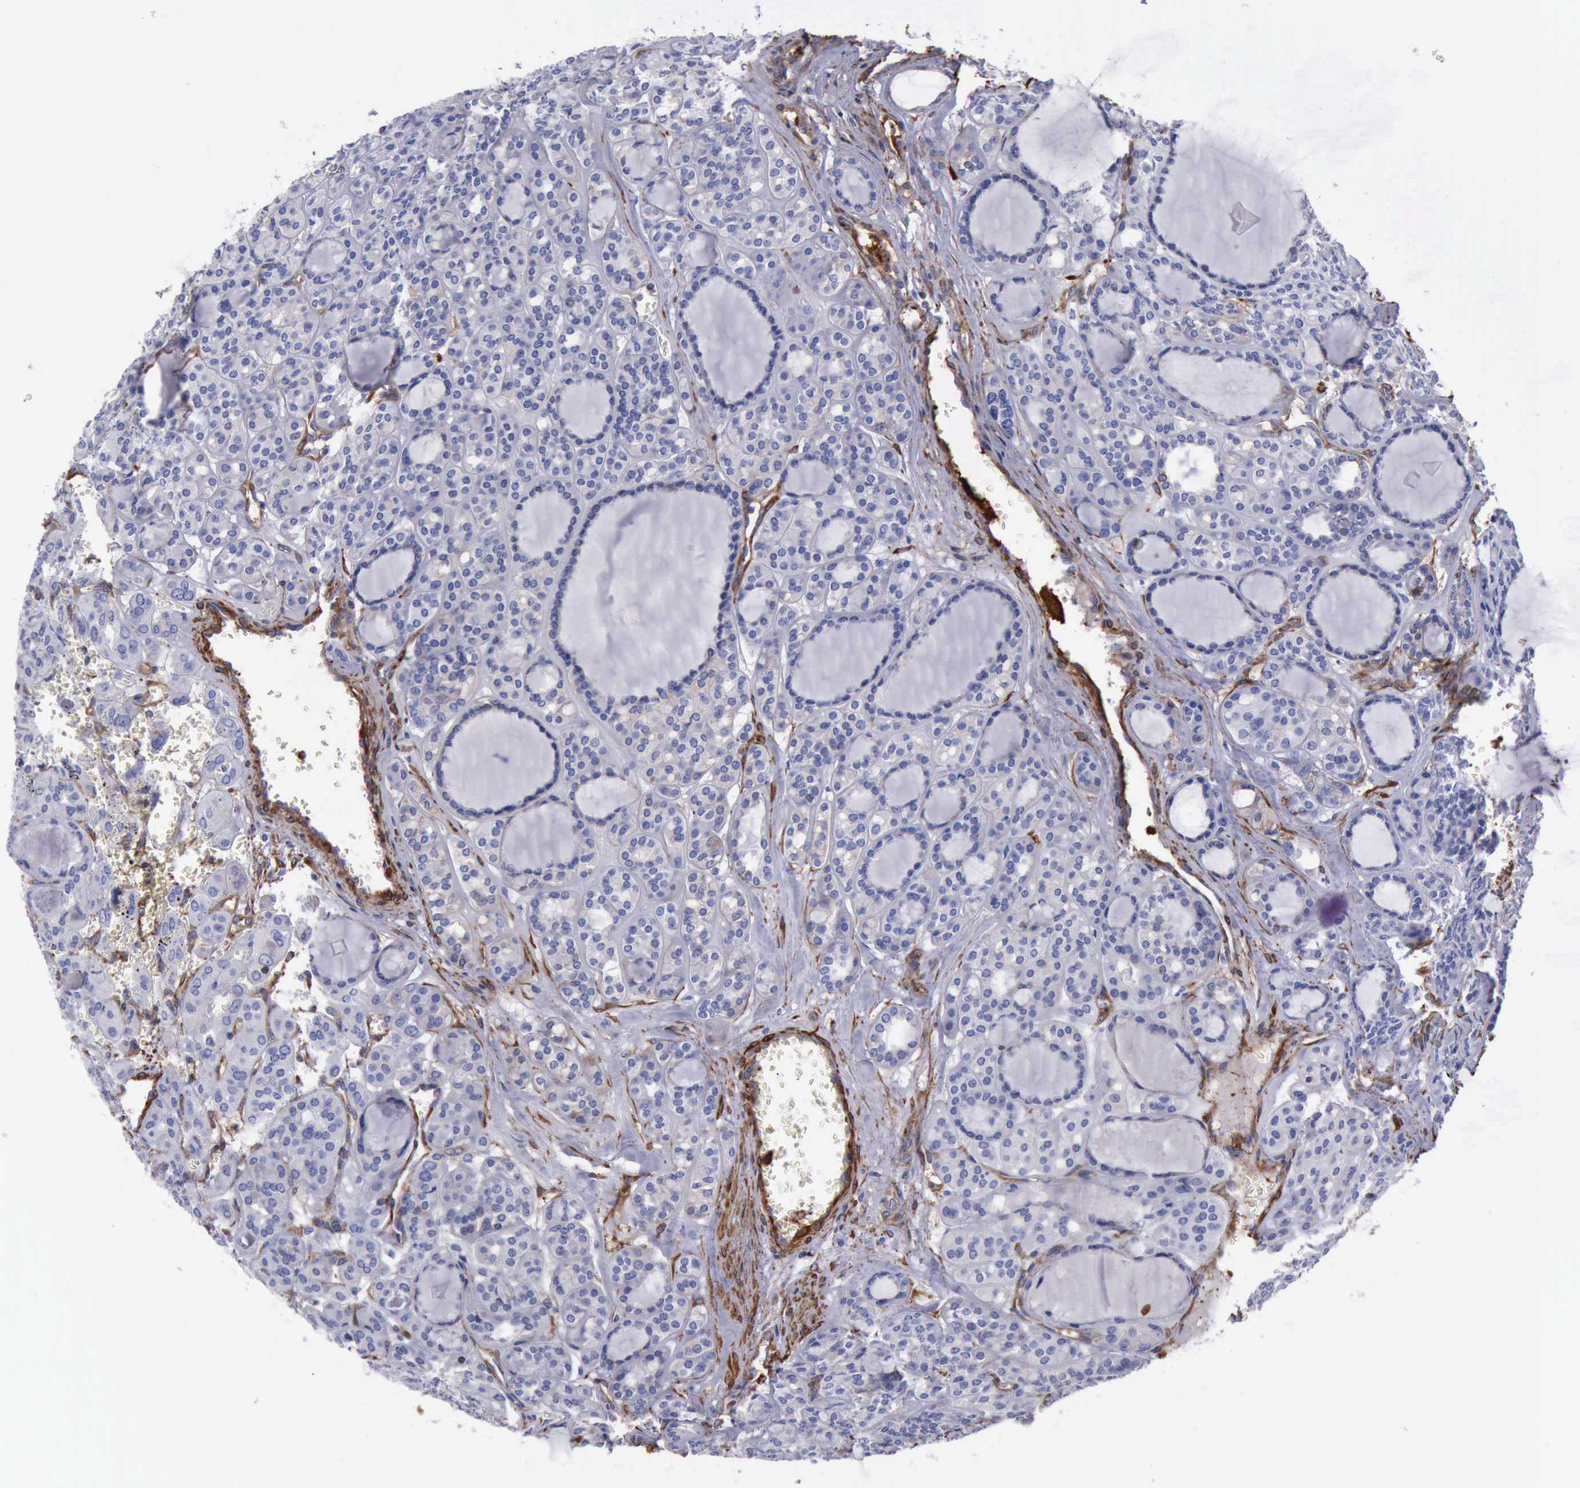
{"staining": {"intensity": "negative", "quantity": "none", "location": "none"}, "tissue": "thyroid cancer", "cell_type": "Tumor cells", "image_type": "cancer", "snomed": [{"axis": "morphology", "description": "Follicular adenoma carcinoma, NOS"}, {"axis": "topography", "description": "Thyroid gland"}], "caption": "Micrograph shows no protein expression in tumor cells of thyroid cancer (follicular adenoma carcinoma) tissue.", "gene": "FLNA", "patient": {"sex": "female", "age": 71}}